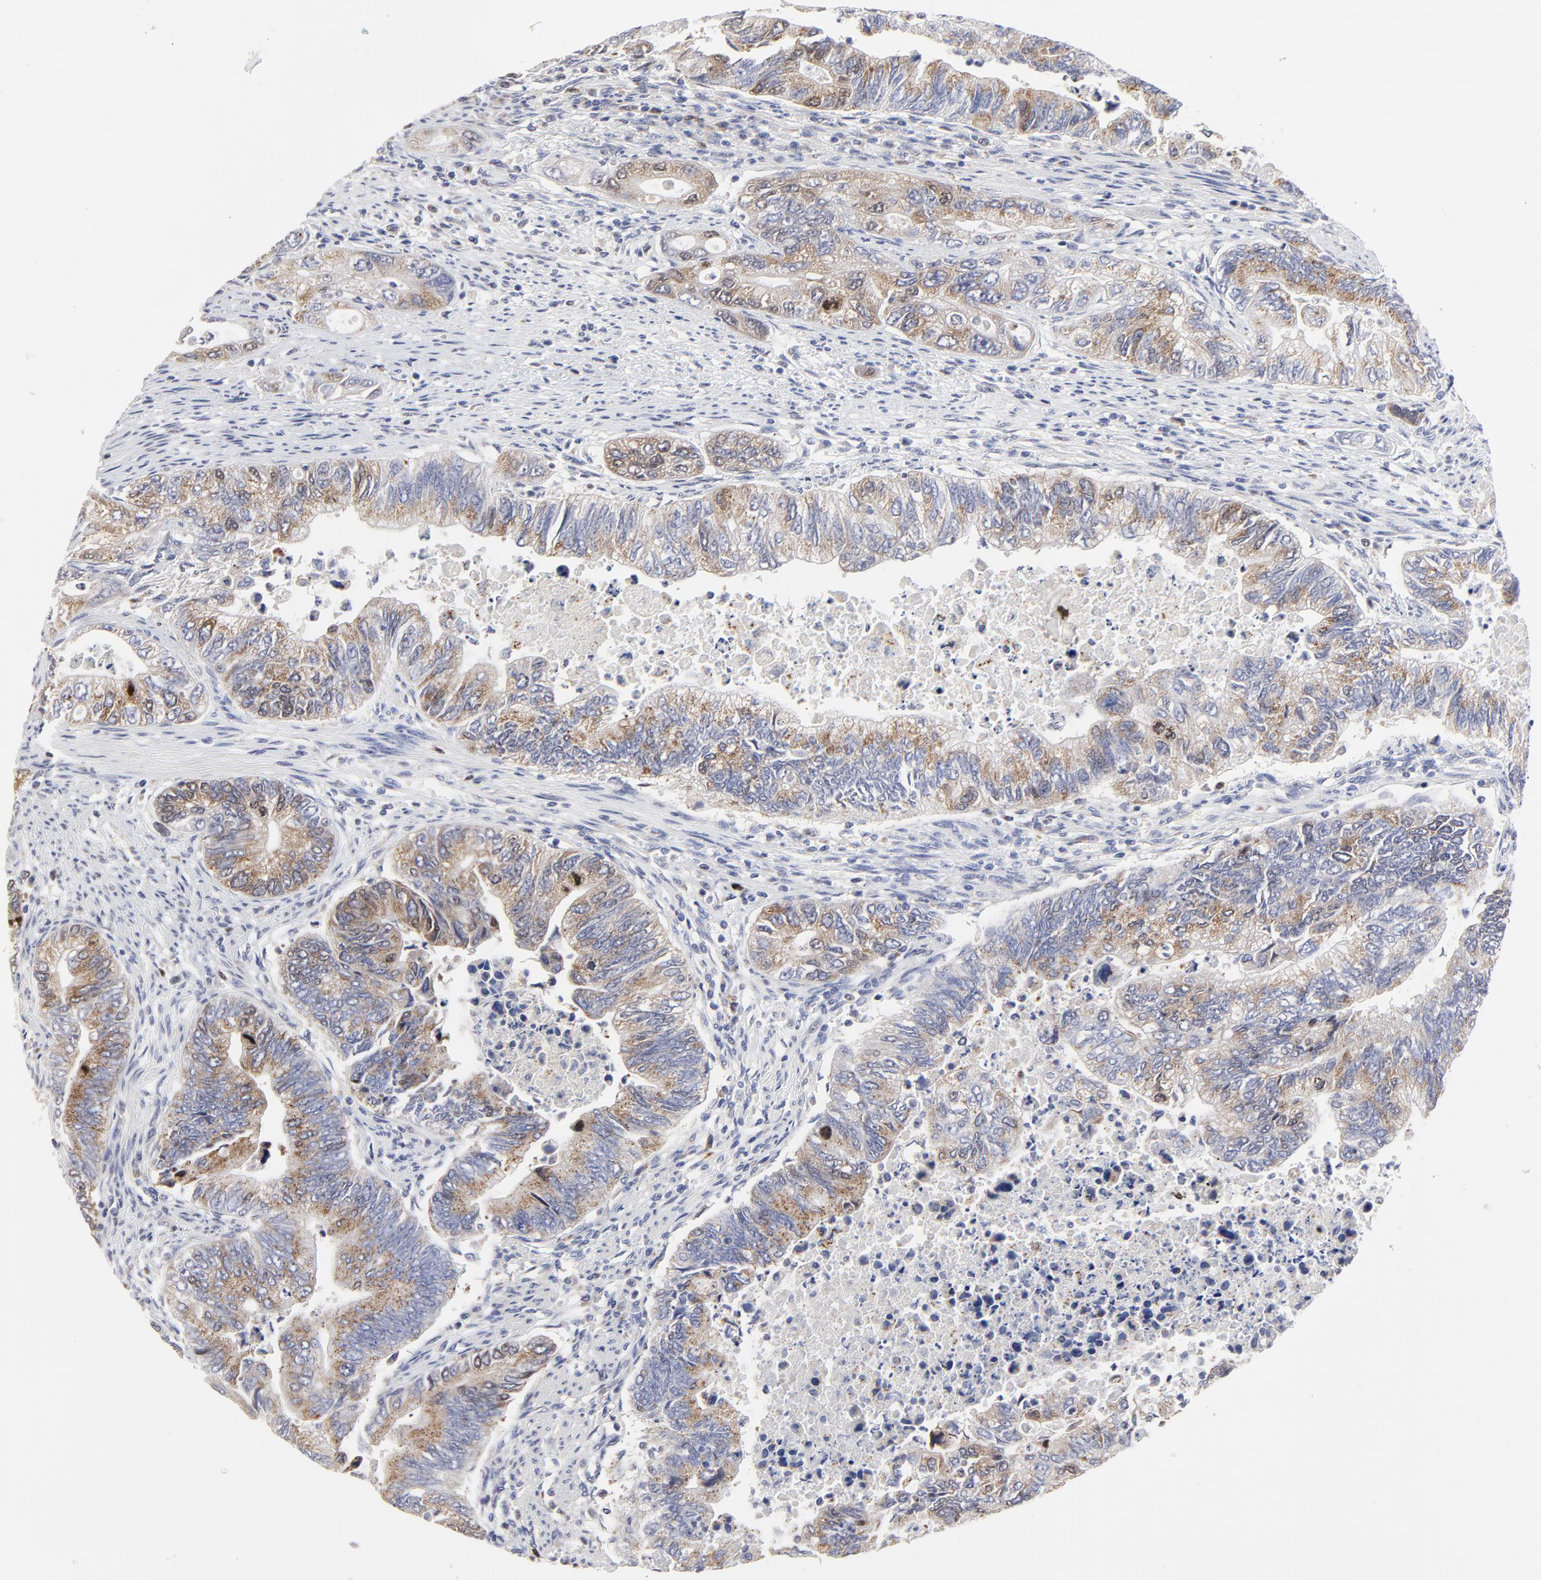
{"staining": {"intensity": "weak", "quantity": "25%-75%", "location": "cytoplasmic/membranous"}, "tissue": "colorectal cancer", "cell_type": "Tumor cells", "image_type": "cancer", "snomed": [{"axis": "morphology", "description": "Adenocarcinoma, NOS"}, {"axis": "topography", "description": "Colon"}], "caption": "Approximately 25%-75% of tumor cells in human adenocarcinoma (colorectal) exhibit weak cytoplasmic/membranous protein staining as visualized by brown immunohistochemical staining.", "gene": "NCAPH", "patient": {"sex": "female", "age": 11}}